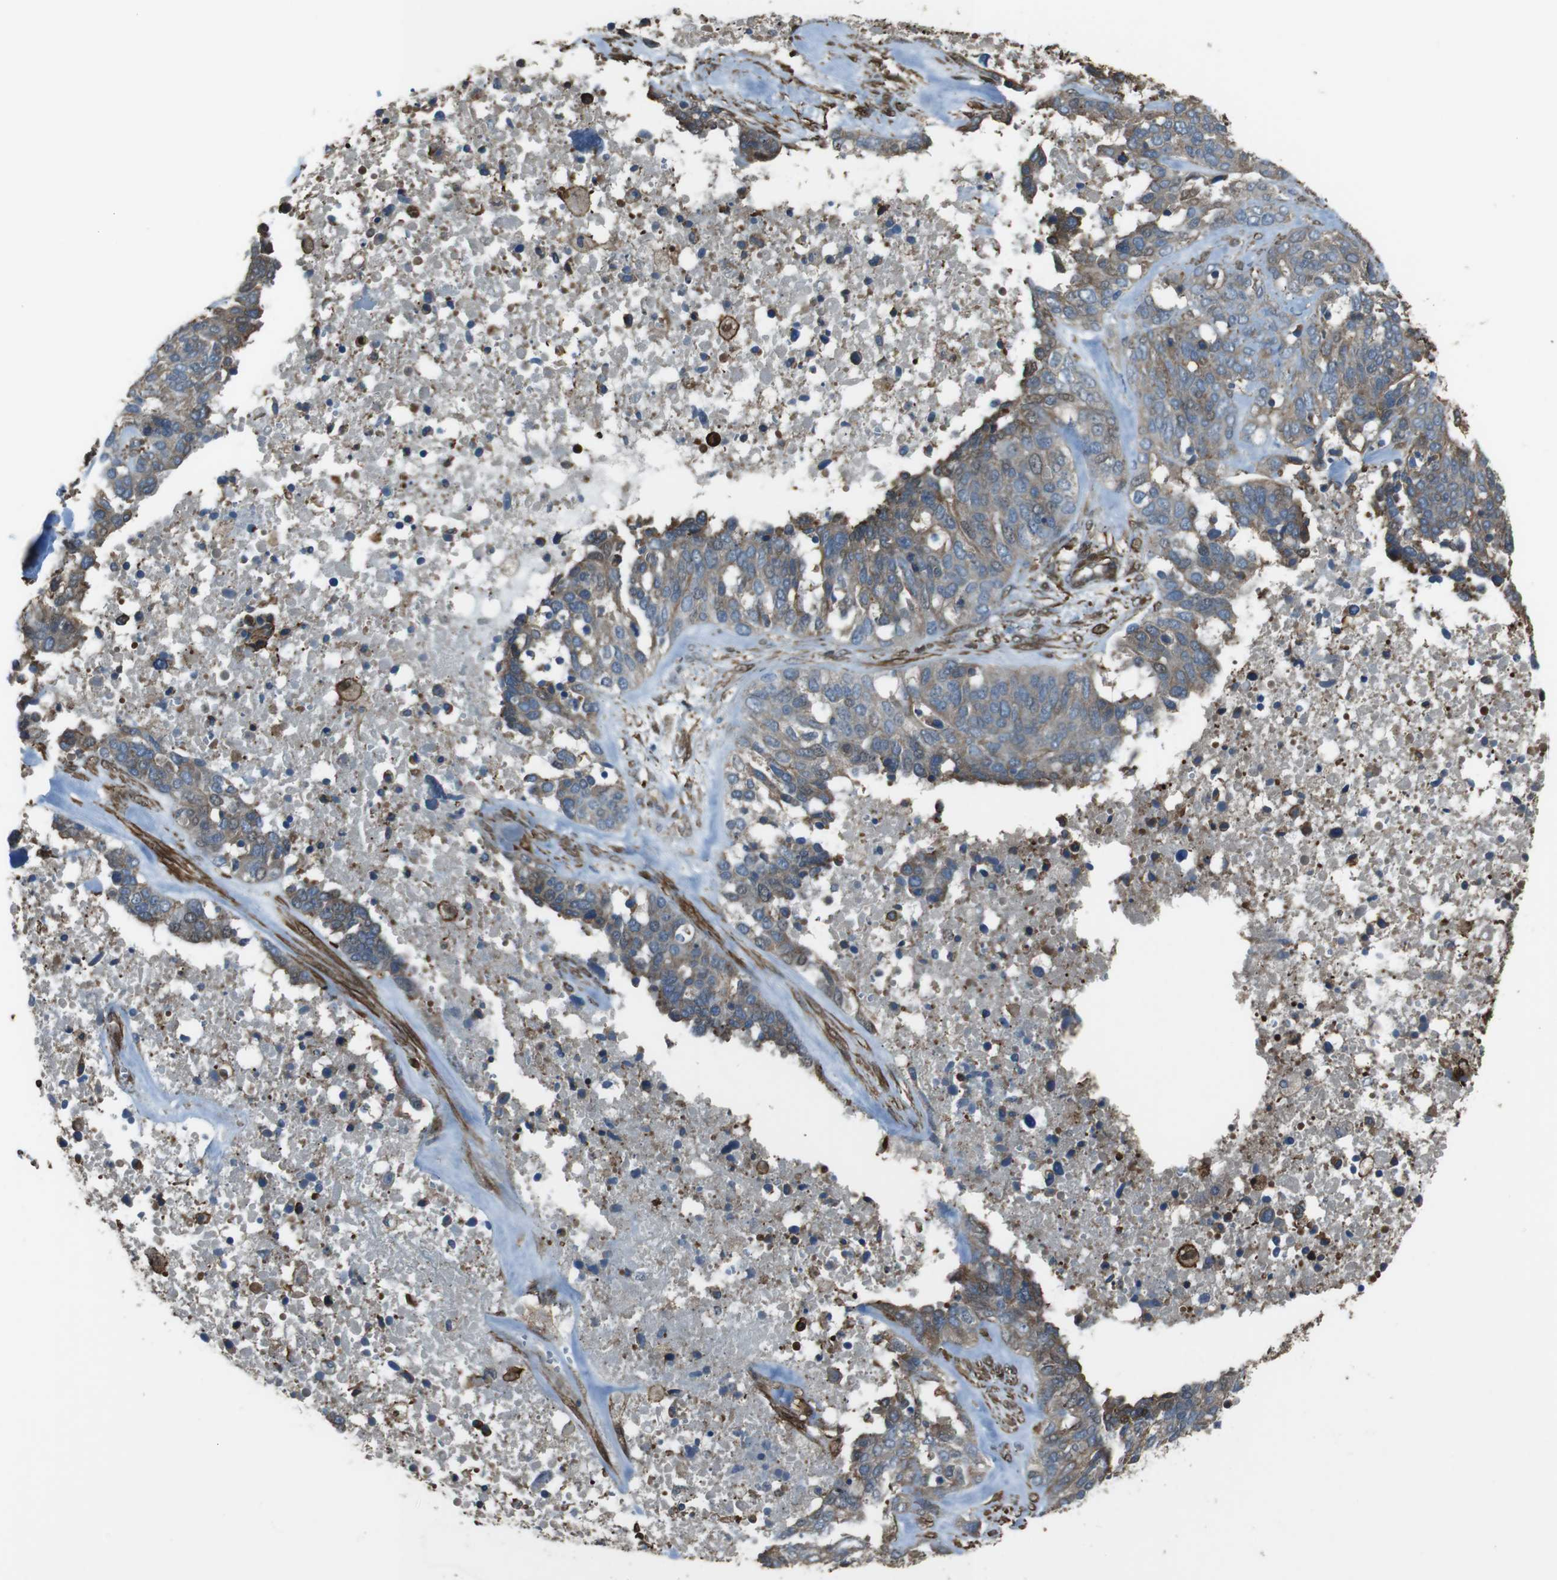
{"staining": {"intensity": "moderate", "quantity": ">75%", "location": "cytoplasmic/membranous"}, "tissue": "ovarian cancer", "cell_type": "Tumor cells", "image_type": "cancer", "snomed": [{"axis": "morphology", "description": "Cystadenocarcinoma, serous, NOS"}, {"axis": "topography", "description": "Ovary"}], "caption": "IHC staining of ovarian cancer (serous cystadenocarcinoma), which demonstrates medium levels of moderate cytoplasmic/membranous staining in approximately >75% of tumor cells indicating moderate cytoplasmic/membranous protein positivity. The staining was performed using DAB (brown) for protein detection and nuclei were counterstained in hematoxylin (blue).", "gene": "SFT2D1", "patient": {"sex": "female", "age": 44}}